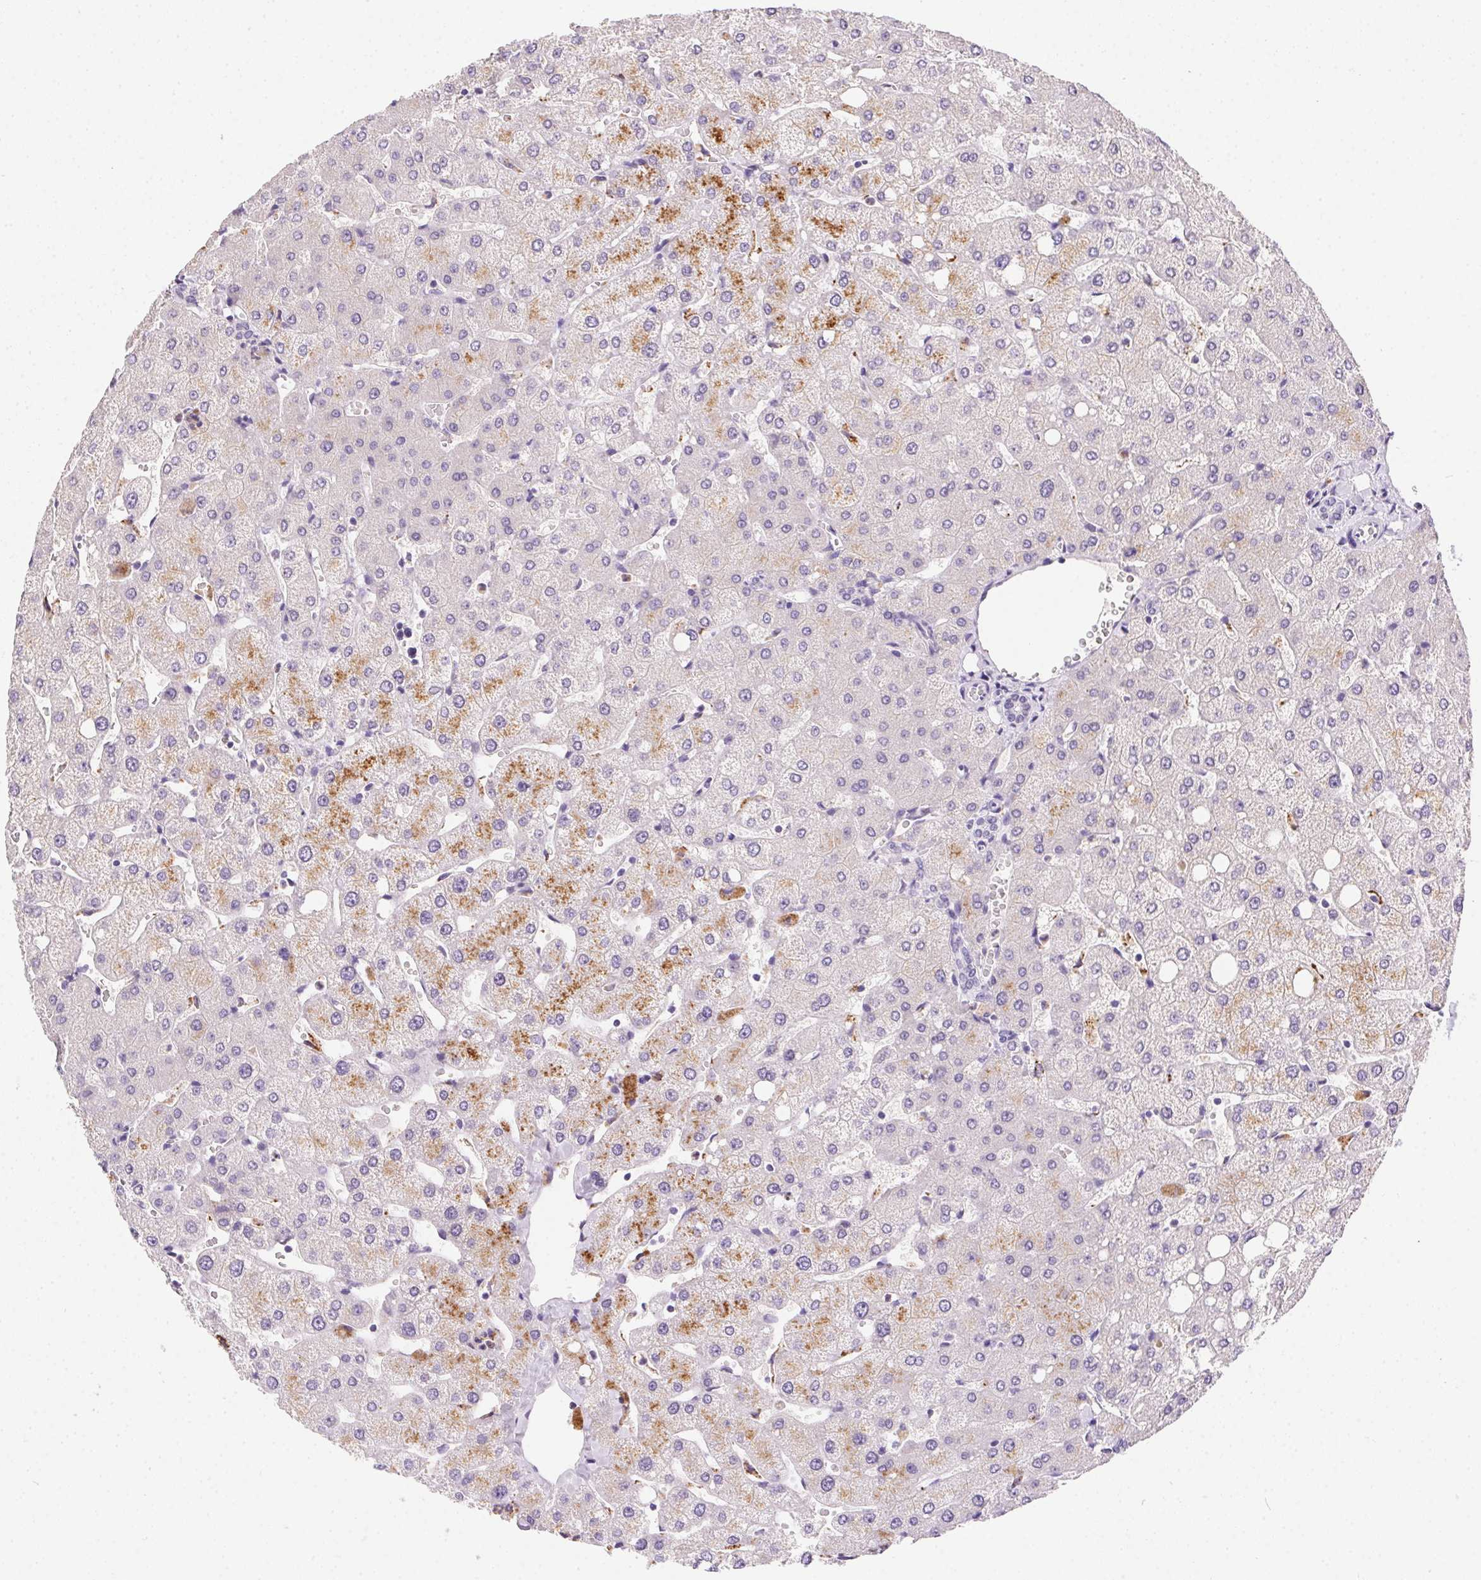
{"staining": {"intensity": "negative", "quantity": "none", "location": "none"}, "tissue": "liver", "cell_type": "Cholangiocytes", "image_type": "normal", "snomed": [{"axis": "morphology", "description": "Normal tissue, NOS"}, {"axis": "topography", "description": "Liver"}], "caption": "IHC of unremarkable liver shows no positivity in cholangiocytes.", "gene": "SSTR4", "patient": {"sex": "female", "age": 54}}